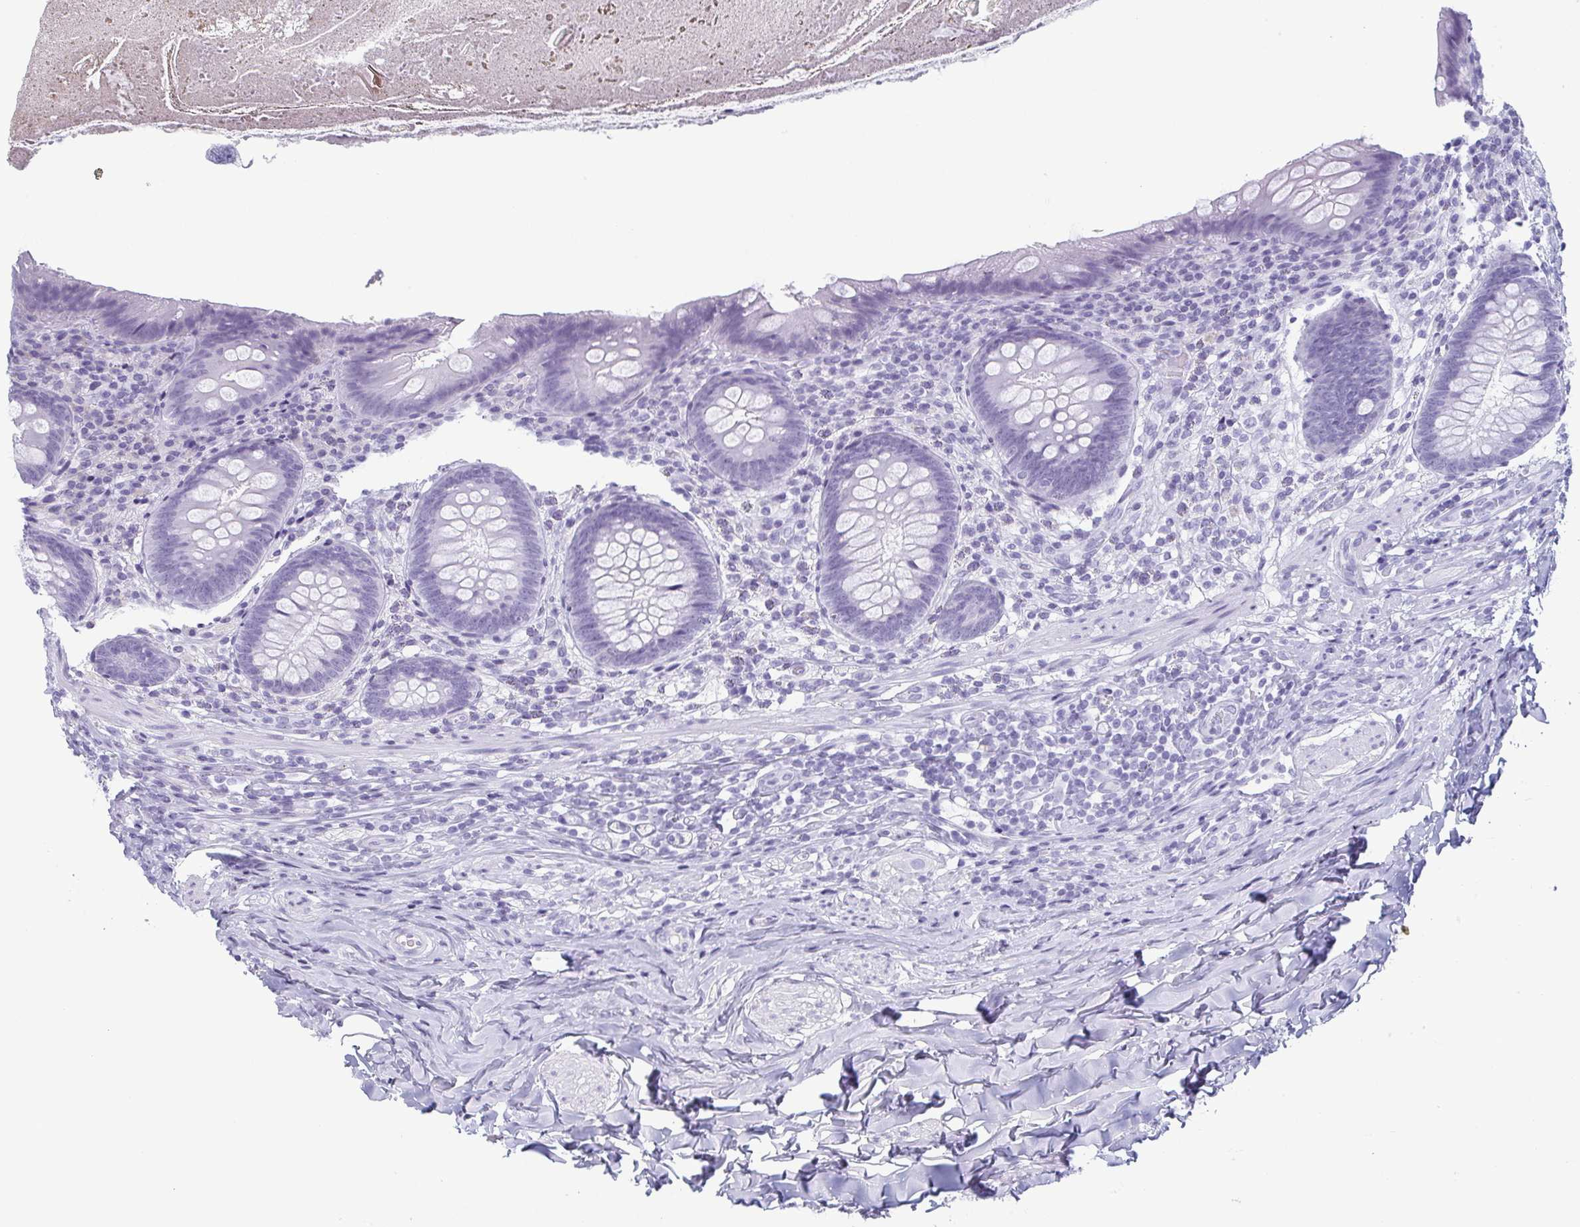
{"staining": {"intensity": "negative", "quantity": "none", "location": "none"}, "tissue": "appendix", "cell_type": "Glandular cells", "image_type": "normal", "snomed": [{"axis": "morphology", "description": "Normal tissue, NOS"}, {"axis": "topography", "description": "Appendix"}], "caption": "IHC image of unremarkable appendix stained for a protein (brown), which shows no staining in glandular cells. (Stains: DAB IHC with hematoxylin counter stain, Microscopy: brightfield microscopy at high magnification).", "gene": "ECM1", "patient": {"sex": "male", "age": 47}}